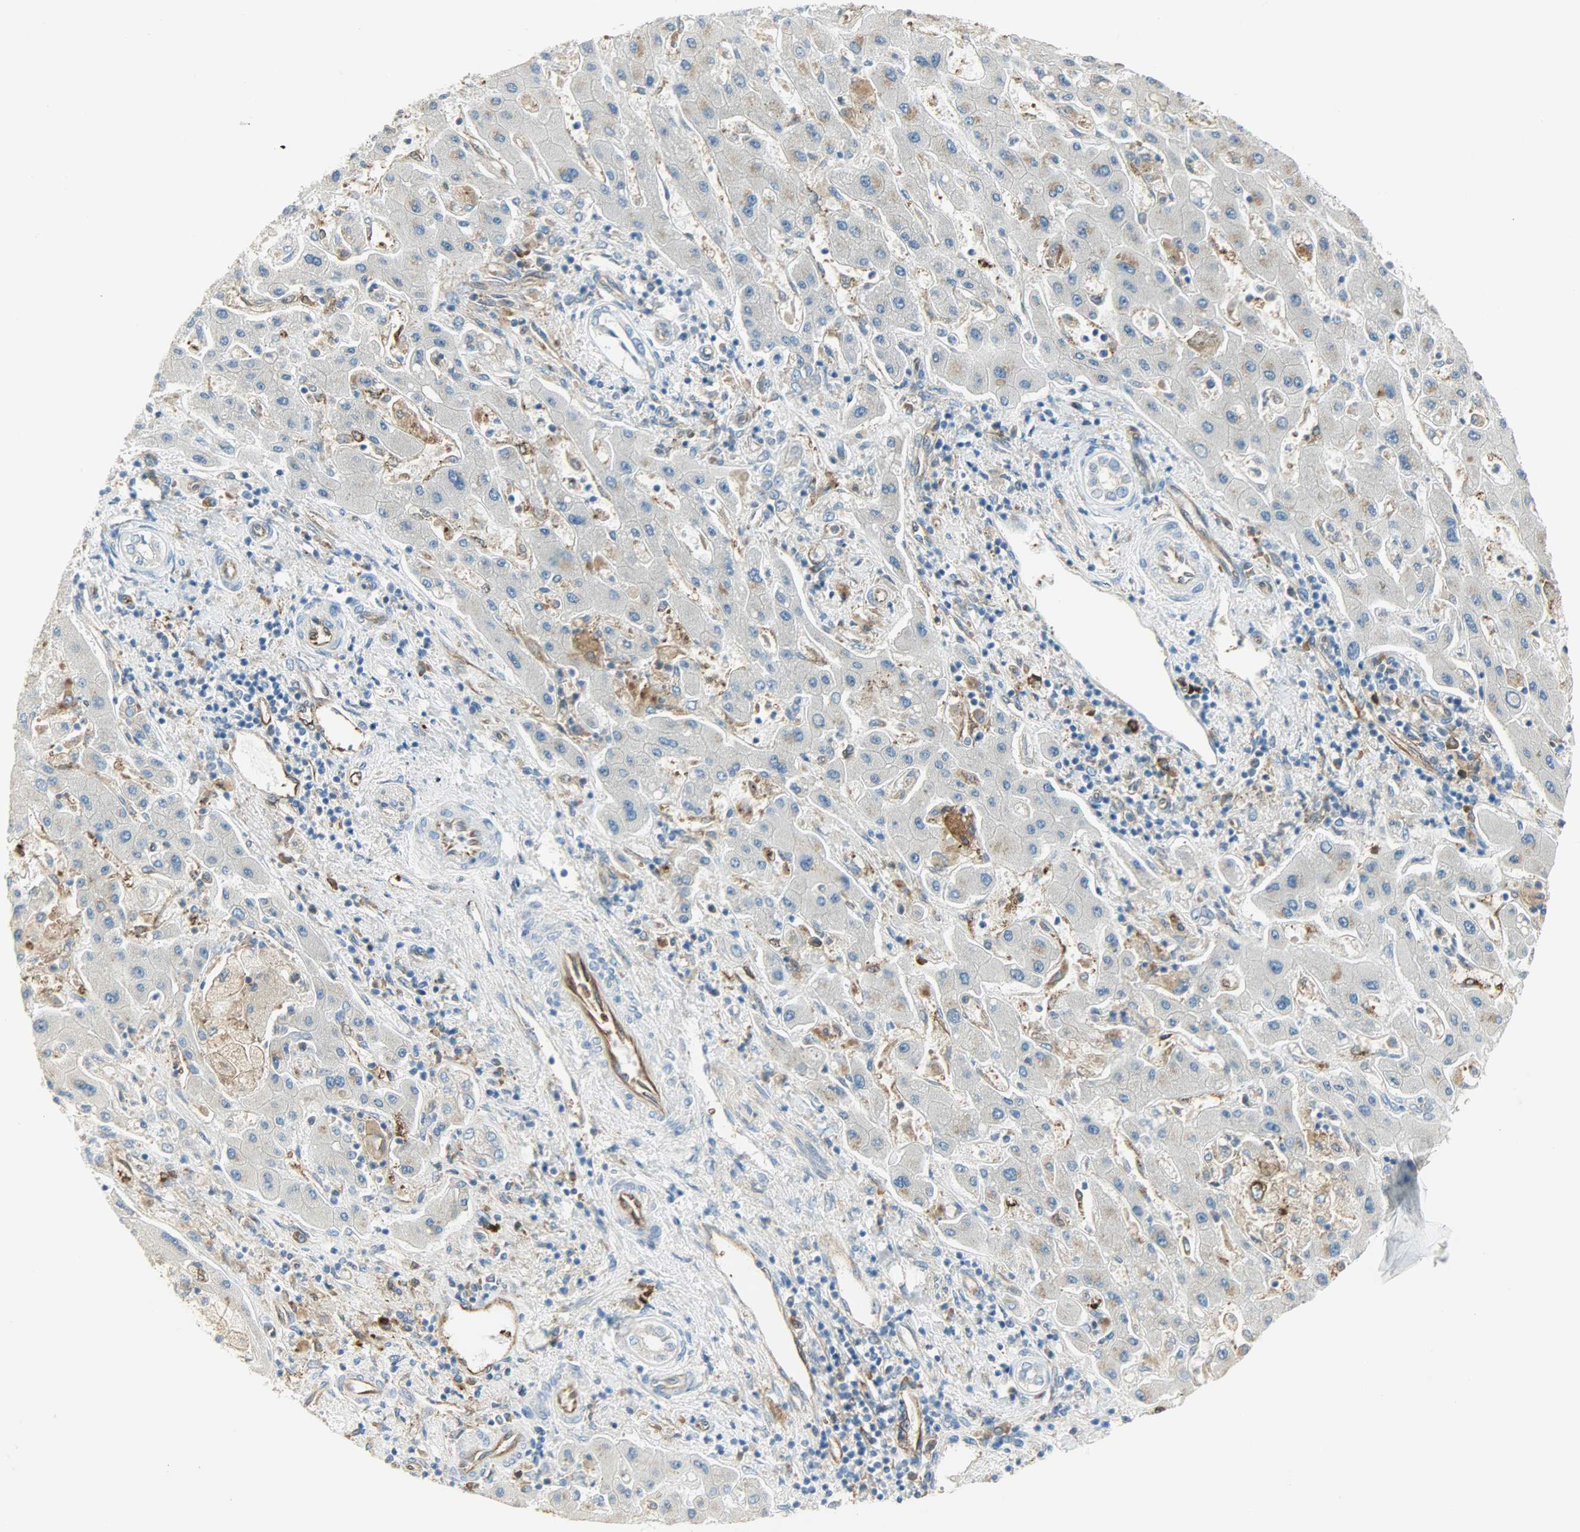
{"staining": {"intensity": "moderate", "quantity": "<25%", "location": "cytoplasmic/membranous"}, "tissue": "liver cancer", "cell_type": "Tumor cells", "image_type": "cancer", "snomed": [{"axis": "morphology", "description": "Cholangiocarcinoma"}, {"axis": "topography", "description": "Liver"}], "caption": "Brown immunohistochemical staining in liver cancer (cholangiocarcinoma) displays moderate cytoplasmic/membranous expression in approximately <25% of tumor cells.", "gene": "WARS1", "patient": {"sex": "male", "age": 50}}